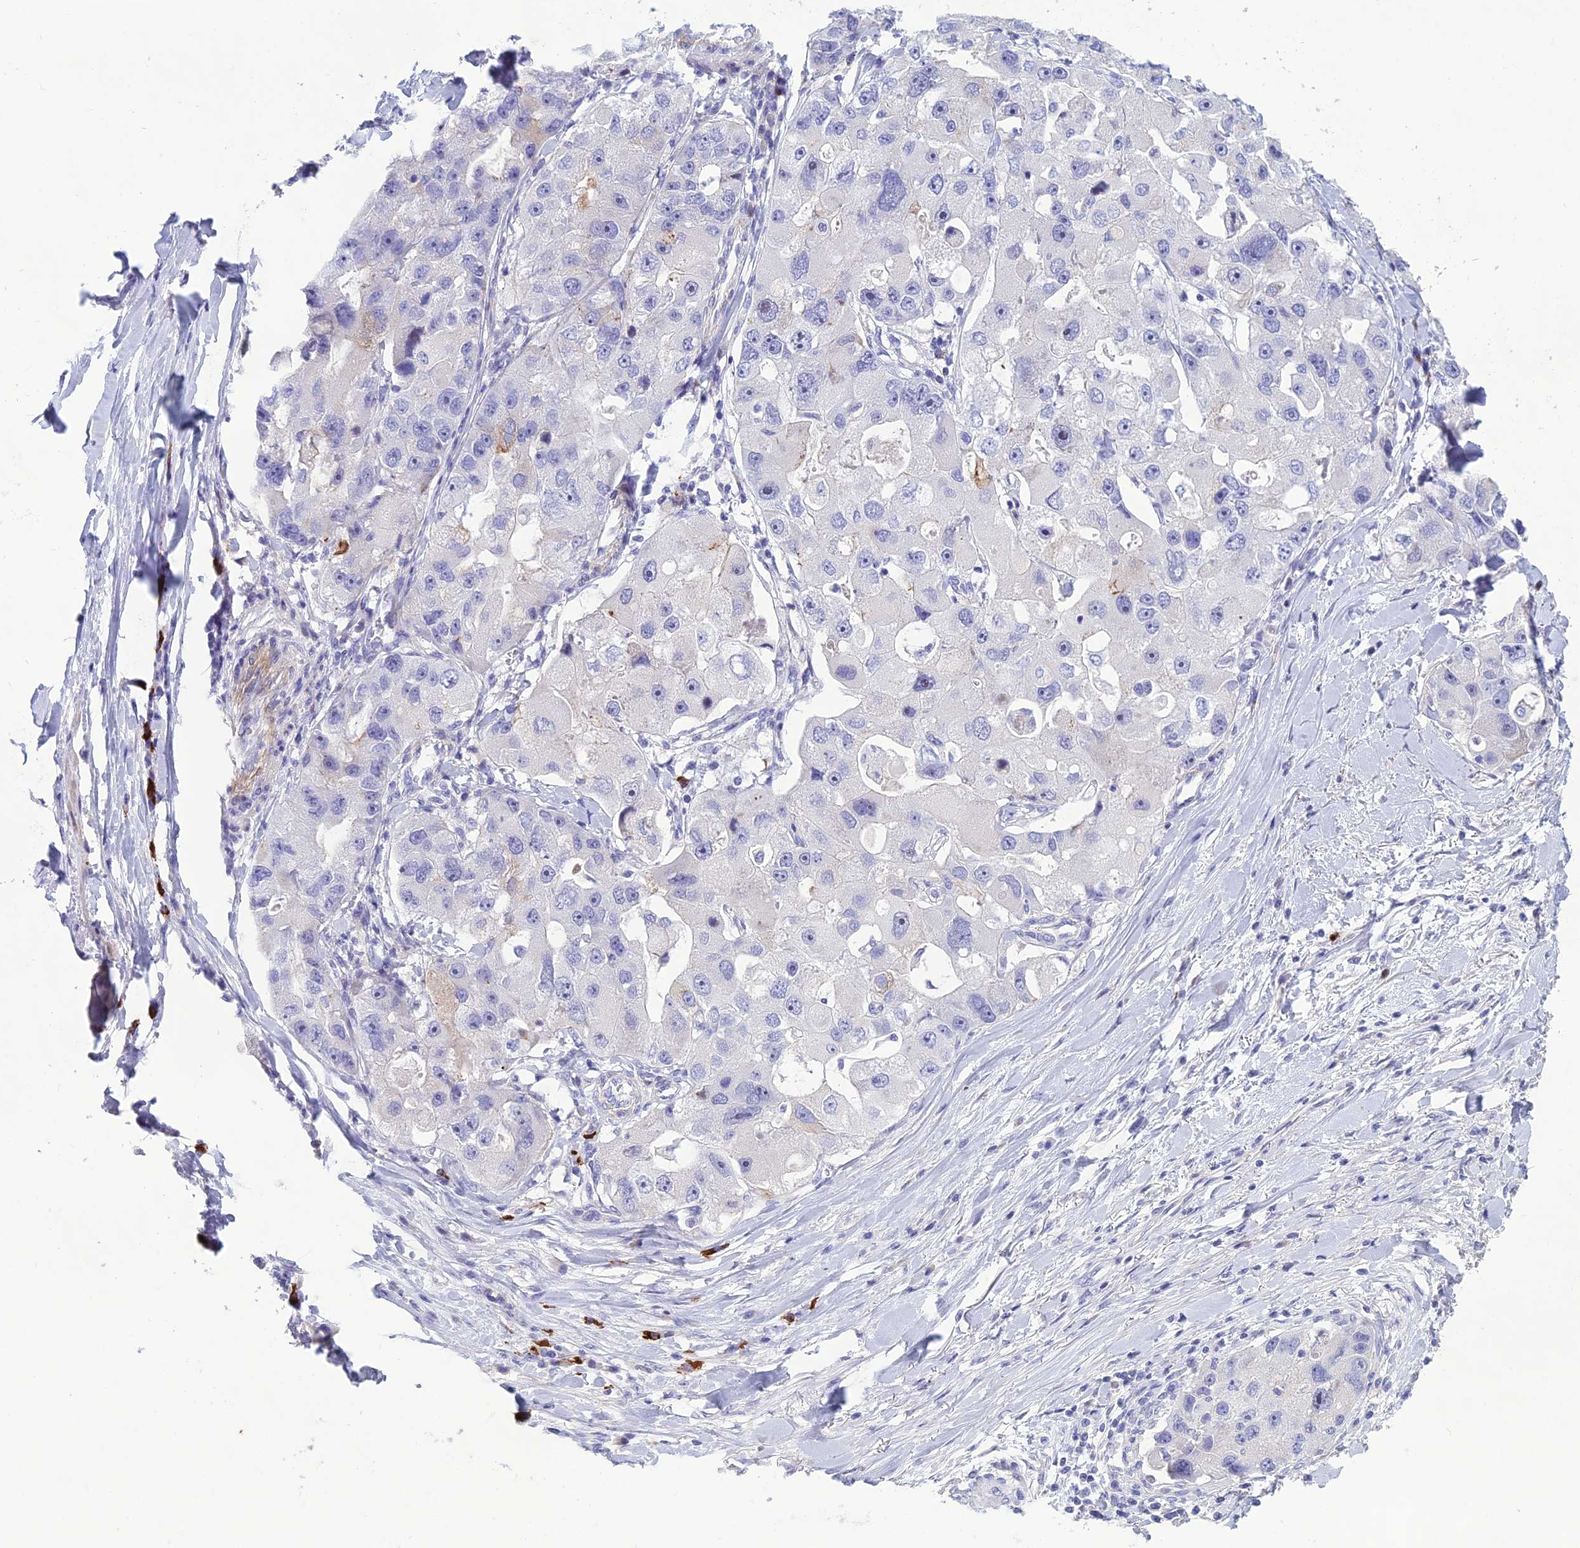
{"staining": {"intensity": "negative", "quantity": "none", "location": "none"}, "tissue": "lung cancer", "cell_type": "Tumor cells", "image_type": "cancer", "snomed": [{"axis": "morphology", "description": "Adenocarcinoma, NOS"}, {"axis": "topography", "description": "Lung"}], "caption": "DAB (3,3'-diaminobenzidine) immunohistochemical staining of human lung adenocarcinoma reveals no significant expression in tumor cells. The staining was performed using DAB (3,3'-diaminobenzidine) to visualize the protein expression in brown, while the nuclei were stained in blue with hematoxylin (Magnification: 20x).", "gene": "OR56B1", "patient": {"sex": "female", "age": 54}}